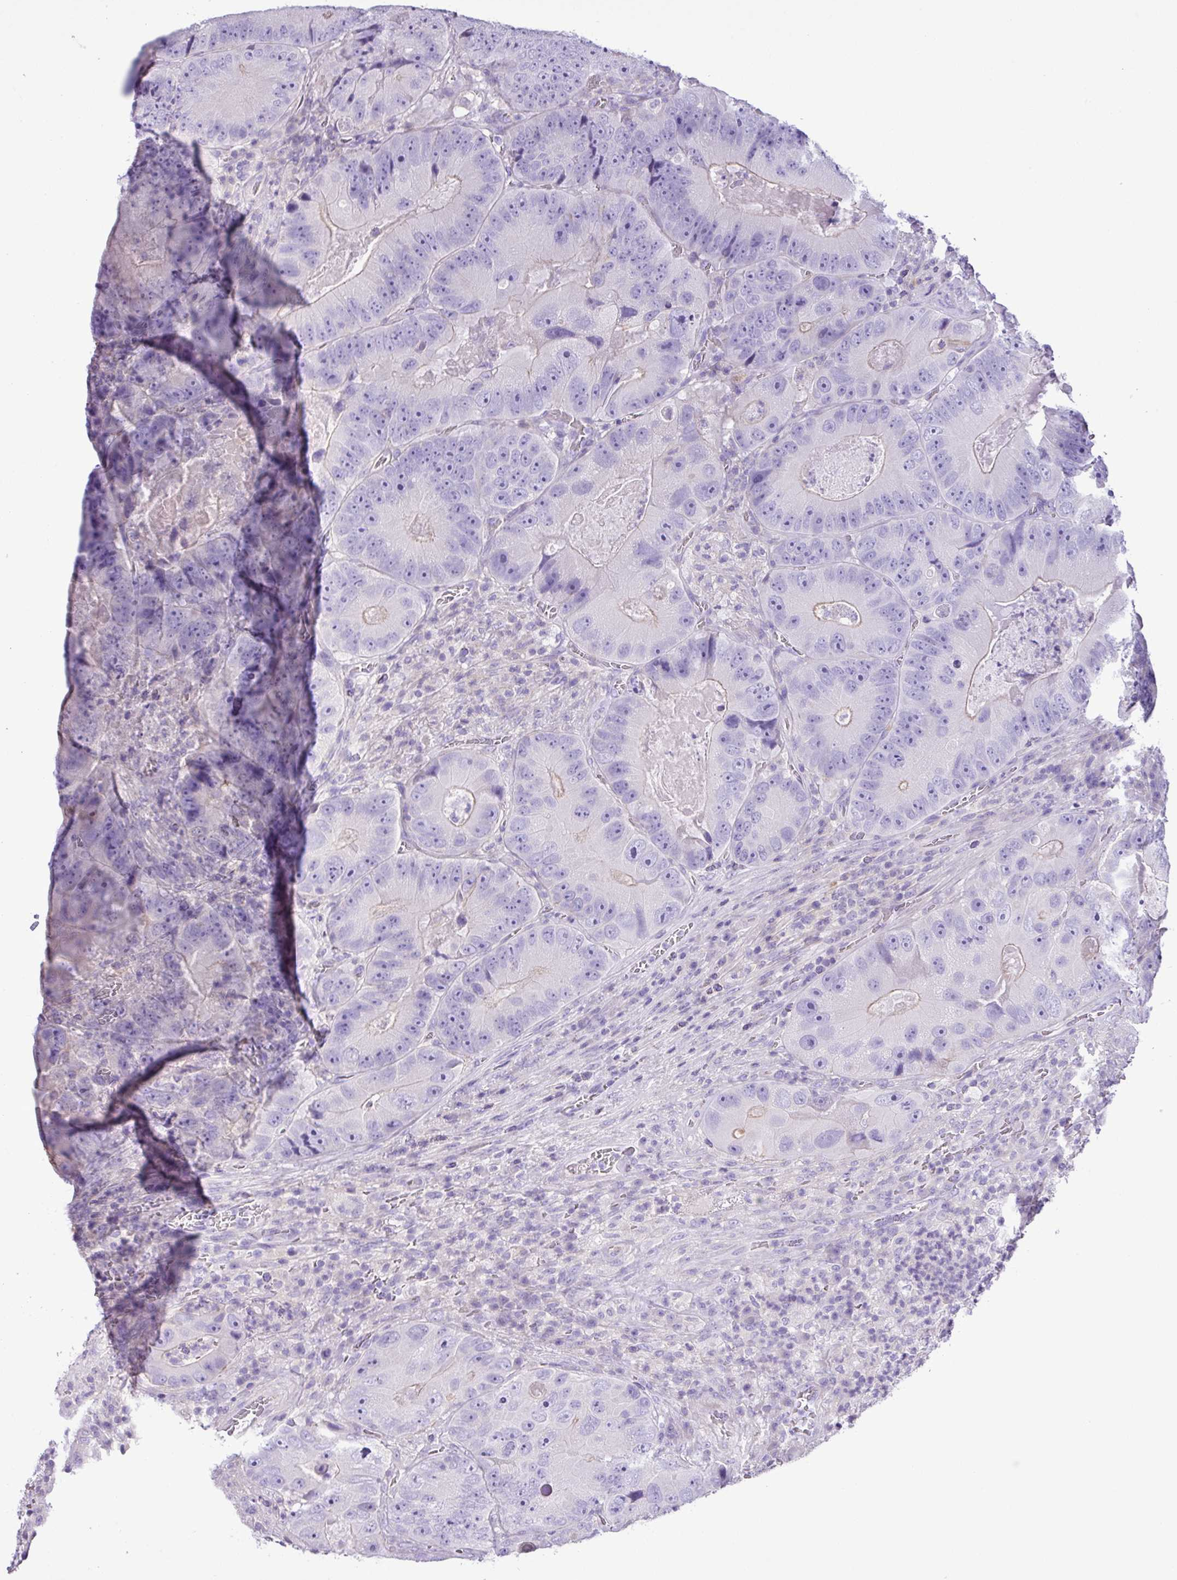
{"staining": {"intensity": "weak", "quantity": "25%-75%", "location": "cytoplasmic/membranous"}, "tissue": "colorectal cancer", "cell_type": "Tumor cells", "image_type": "cancer", "snomed": [{"axis": "morphology", "description": "Adenocarcinoma, NOS"}, {"axis": "topography", "description": "Colon"}], "caption": "Immunohistochemistry micrograph of colorectal cancer stained for a protein (brown), which shows low levels of weak cytoplasmic/membranous expression in approximately 25%-75% of tumor cells.", "gene": "ZNF334", "patient": {"sex": "female", "age": 86}}